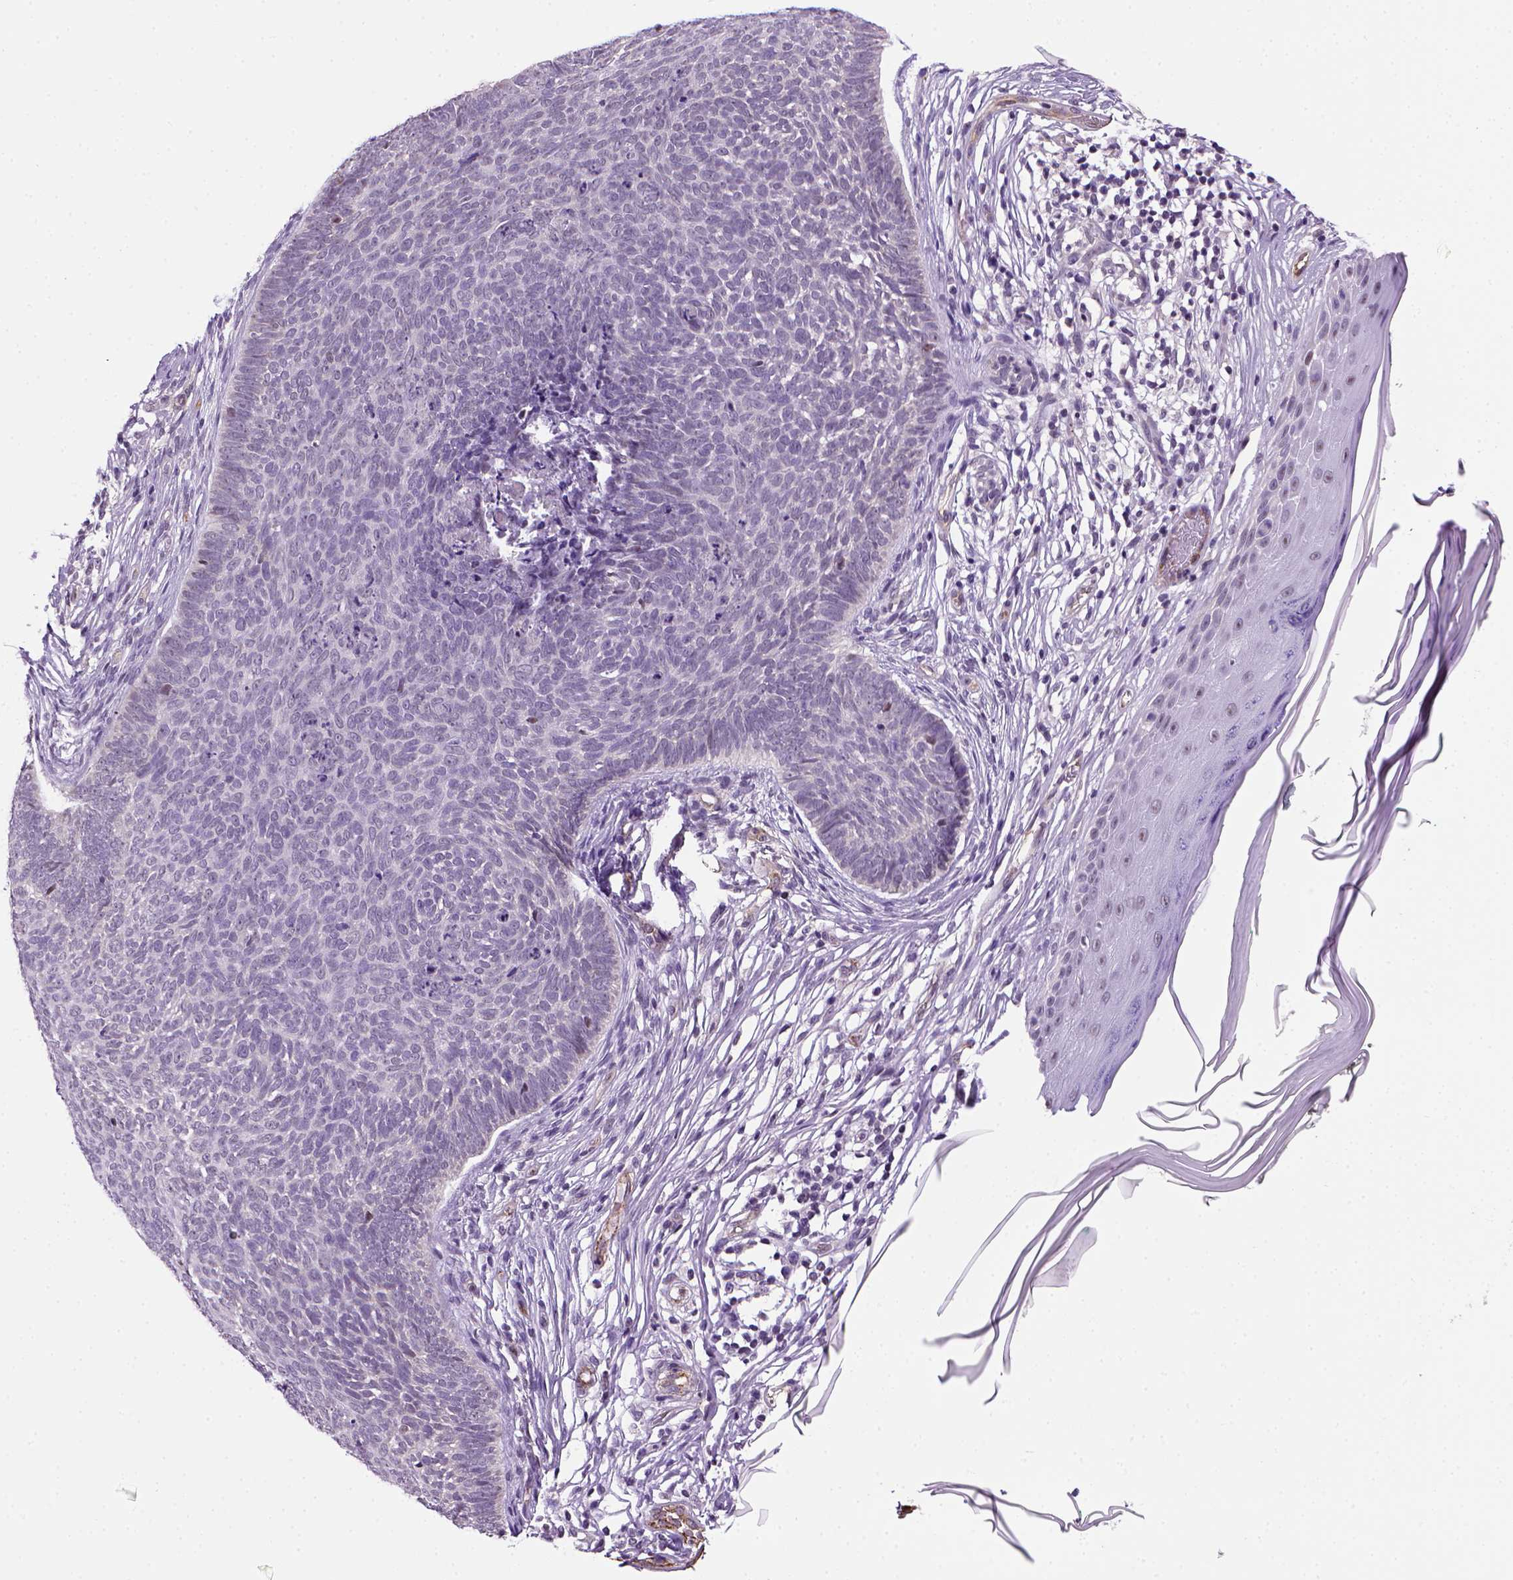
{"staining": {"intensity": "negative", "quantity": "none", "location": "none"}, "tissue": "skin cancer", "cell_type": "Tumor cells", "image_type": "cancer", "snomed": [{"axis": "morphology", "description": "Basal cell carcinoma"}, {"axis": "topography", "description": "Skin"}], "caption": "Tumor cells are negative for brown protein staining in skin cancer.", "gene": "VWF", "patient": {"sex": "male", "age": 85}}